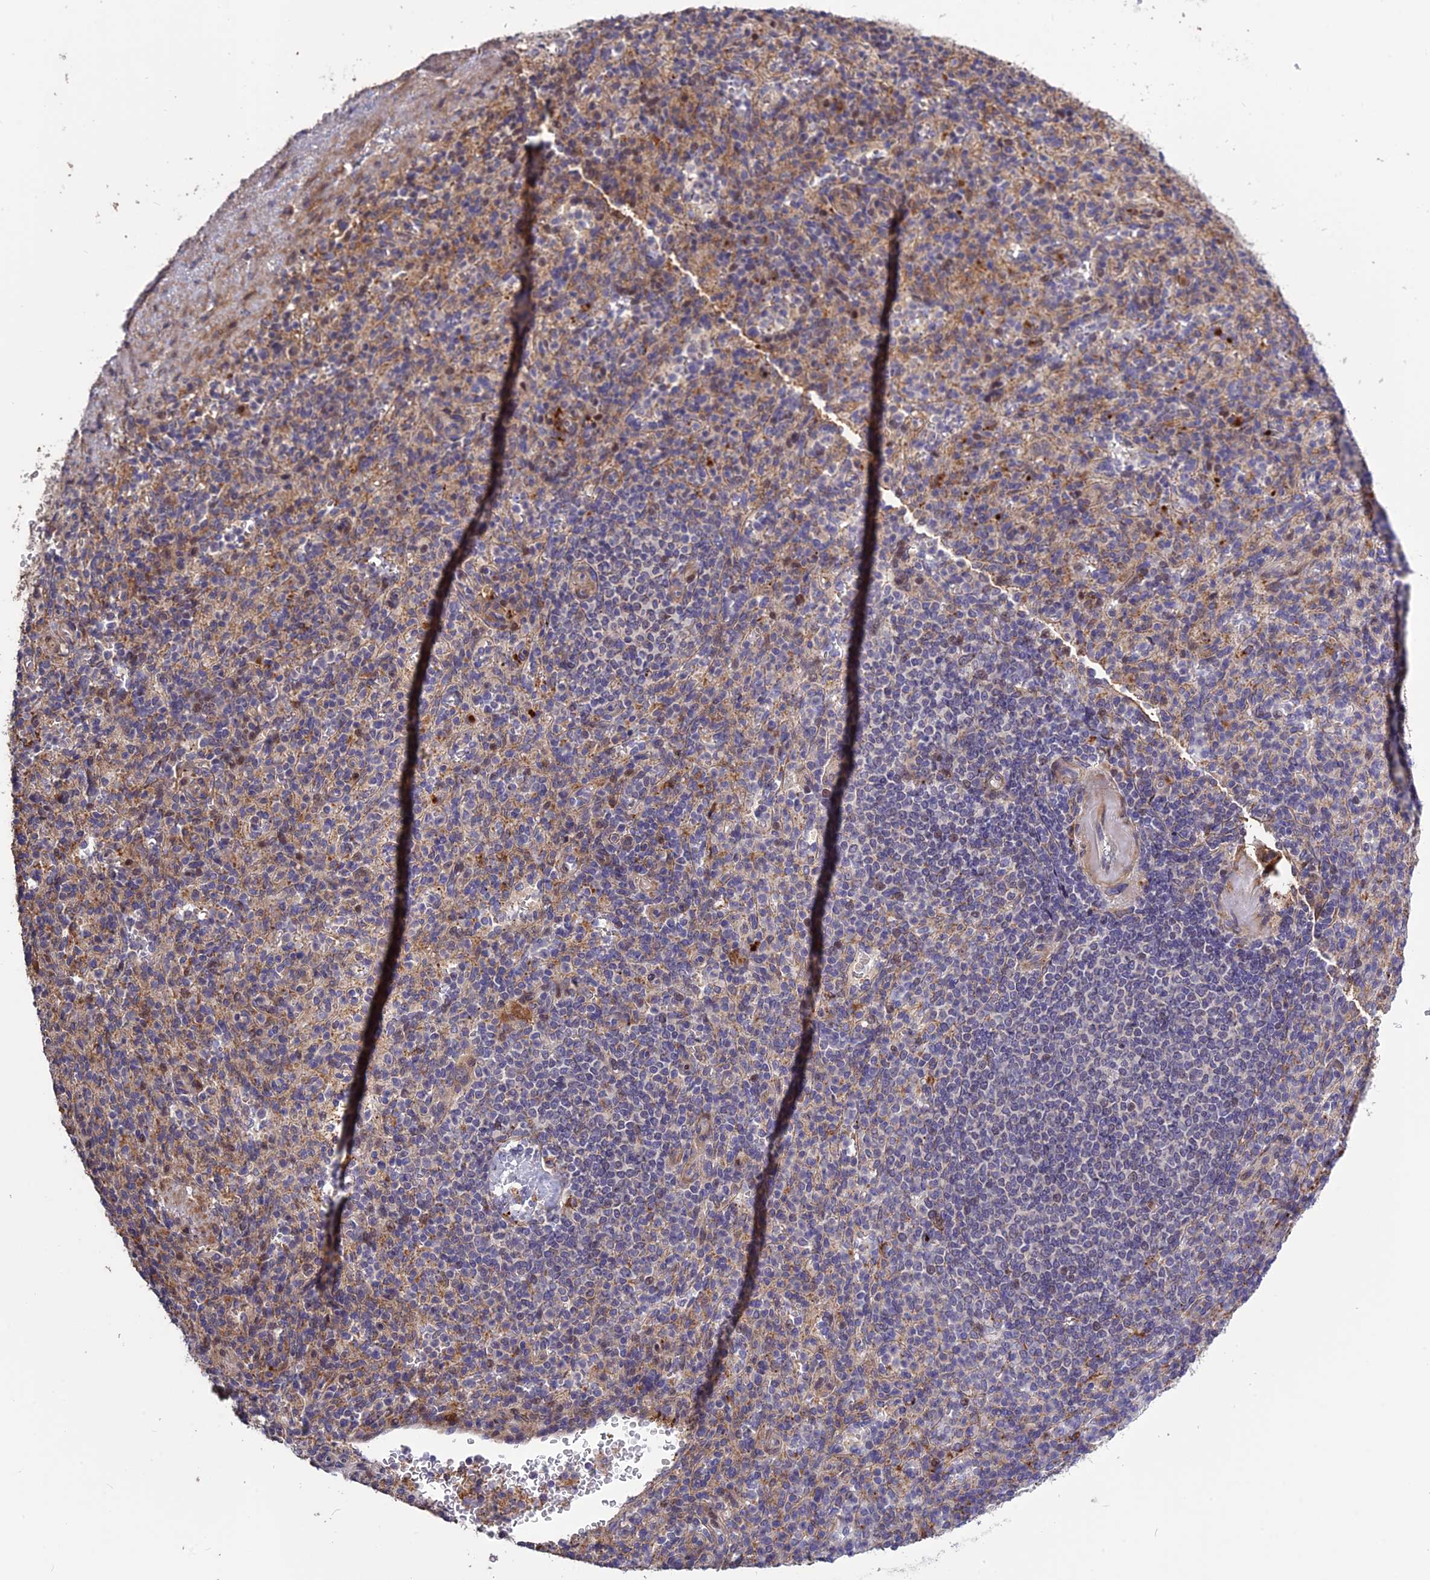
{"staining": {"intensity": "moderate", "quantity": "25%-75%", "location": "cytoplasmic/membranous"}, "tissue": "spleen", "cell_type": "Cells in red pulp", "image_type": "normal", "snomed": [{"axis": "morphology", "description": "Normal tissue, NOS"}, {"axis": "topography", "description": "Spleen"}], "caption": "The immunohistochemical stain shows moderate cytoplasmic/membranous expression in cells in red pulp of normal spleen. Immunohistochemistry stains the protein of interest in brown and the nuclei are stained blue.", "gene": "SPG21", "patient": {"sex": "female", "age": 74}}